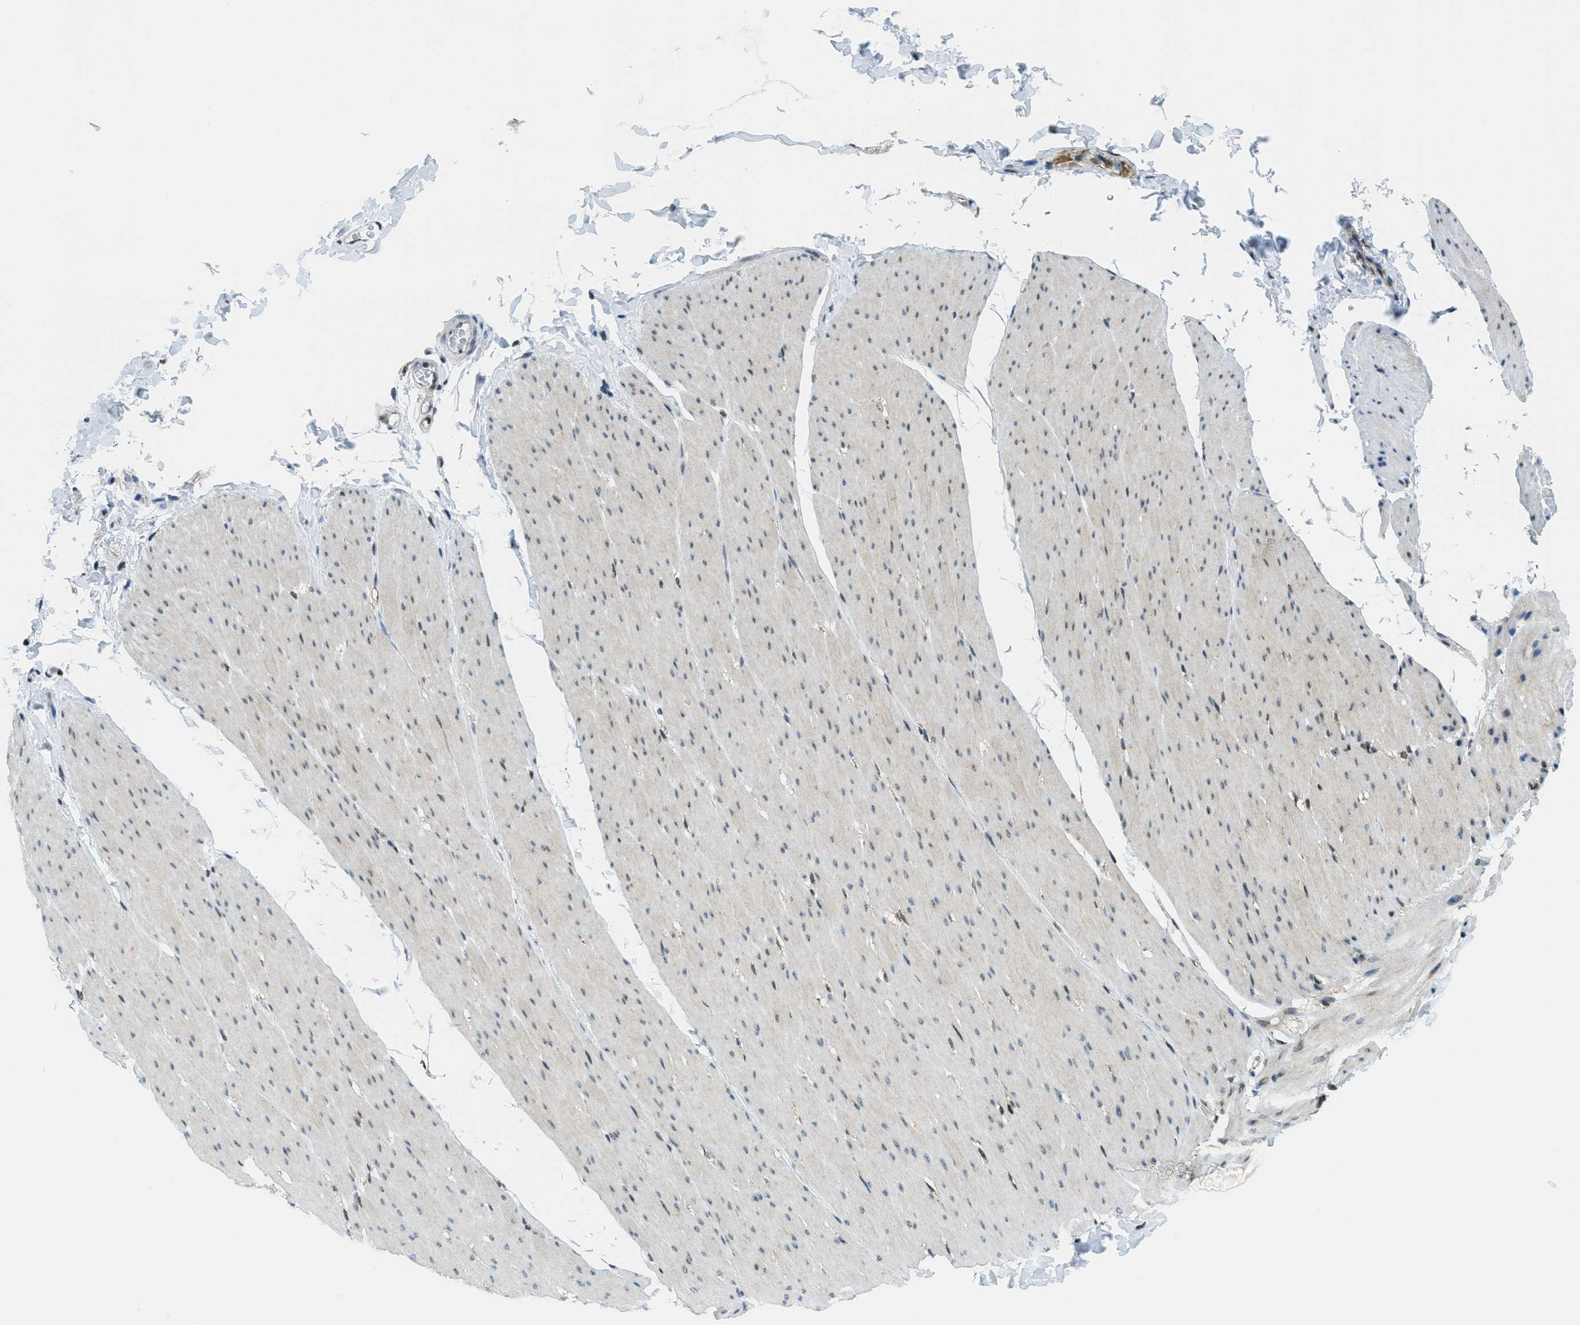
{"staining": {"intensity": "weak", "quantity": "<25%", "location": "cytoplasmic/membranous,nuclear"}, "tissue": "smooth muscle", "cell_type": "Smooth muscle cells", "image_type": "normal", "snomed": [{"axis": "morphology", "description": "Normal tissue, NOS"}, {"axis": "topography", "description": "Smooth muscle"}, {"axis": "topography", "description": "Colon"}], "caption": "The histopathology image shows no staining of smooth muscle cells in normal smooth muscle. (Stains: DAB (3,3'-diaminobenzidine) immunohistochemistry (IHC) with hematoxylin counter stain, Microscopy: brightfield microscopy at high magnification).", "gene": "SP100", "patient": {"sex": "male", "age": 67}}